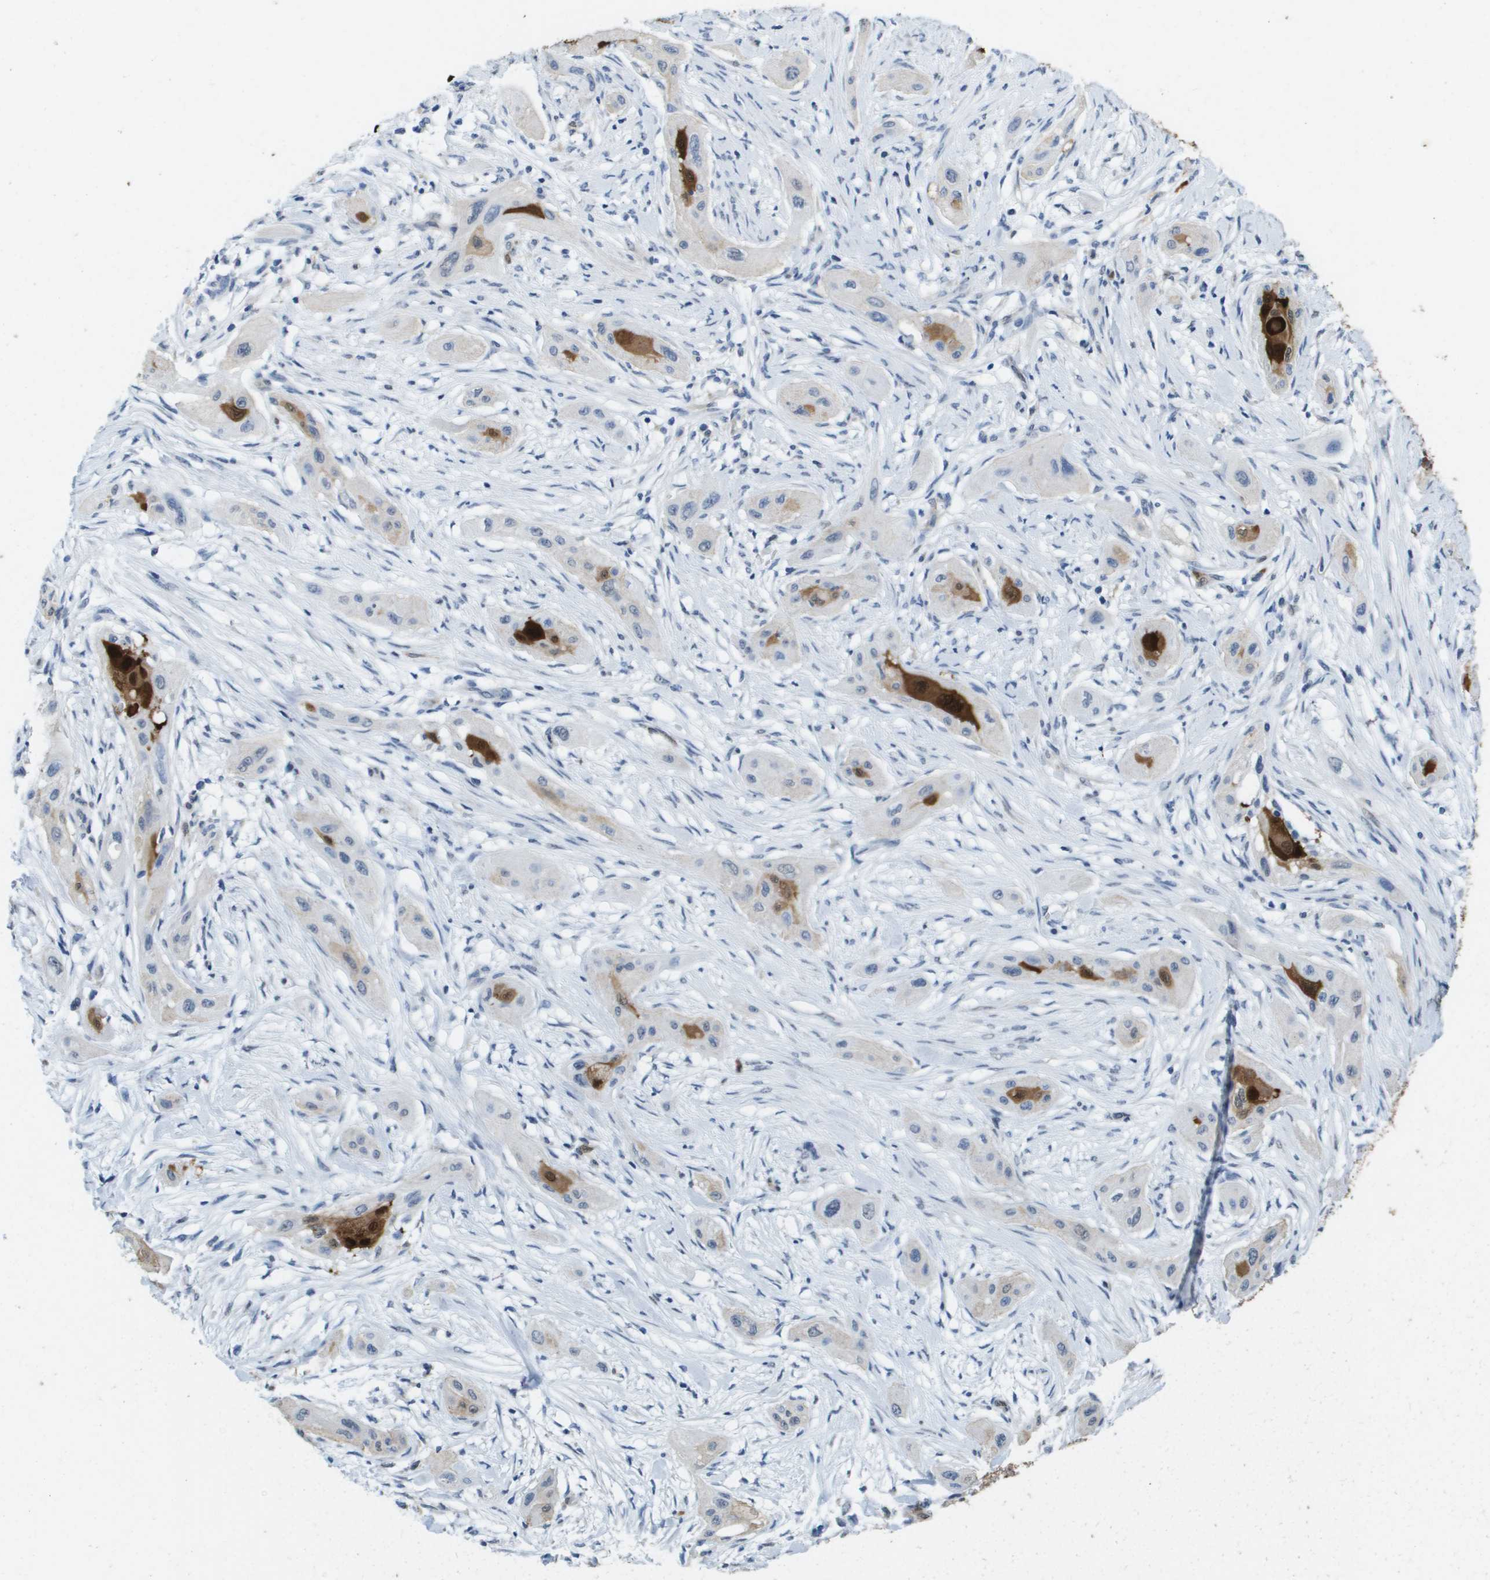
{"staining": {"intensity": "strong", "quantity": "<25%", "location": "cytoplasmic/membranous"}, "tissue": "lung cancer", "cell_type": "Tumor cells", "image_type": "cancer", "snomed": [{"axis": "morphology", "description": "Squamous cell carcinoma, NOS"}, {"axis": "topography", "description": "Lung"}], "caption": "Lung squamous cell carcinoma was stained to show a protein in brown. There is medium levels of strong cytoplasmic/membranous staining in about <25% of tumor cells. The protein of interest is stained brown, and the nuclei are stained in blue (DAB (3,3'-diaminobenzidine) IHC with brightfield microscopy, high magnification).", "gene": "FABP5", "patient": {"sex": "female", "age": 47}}